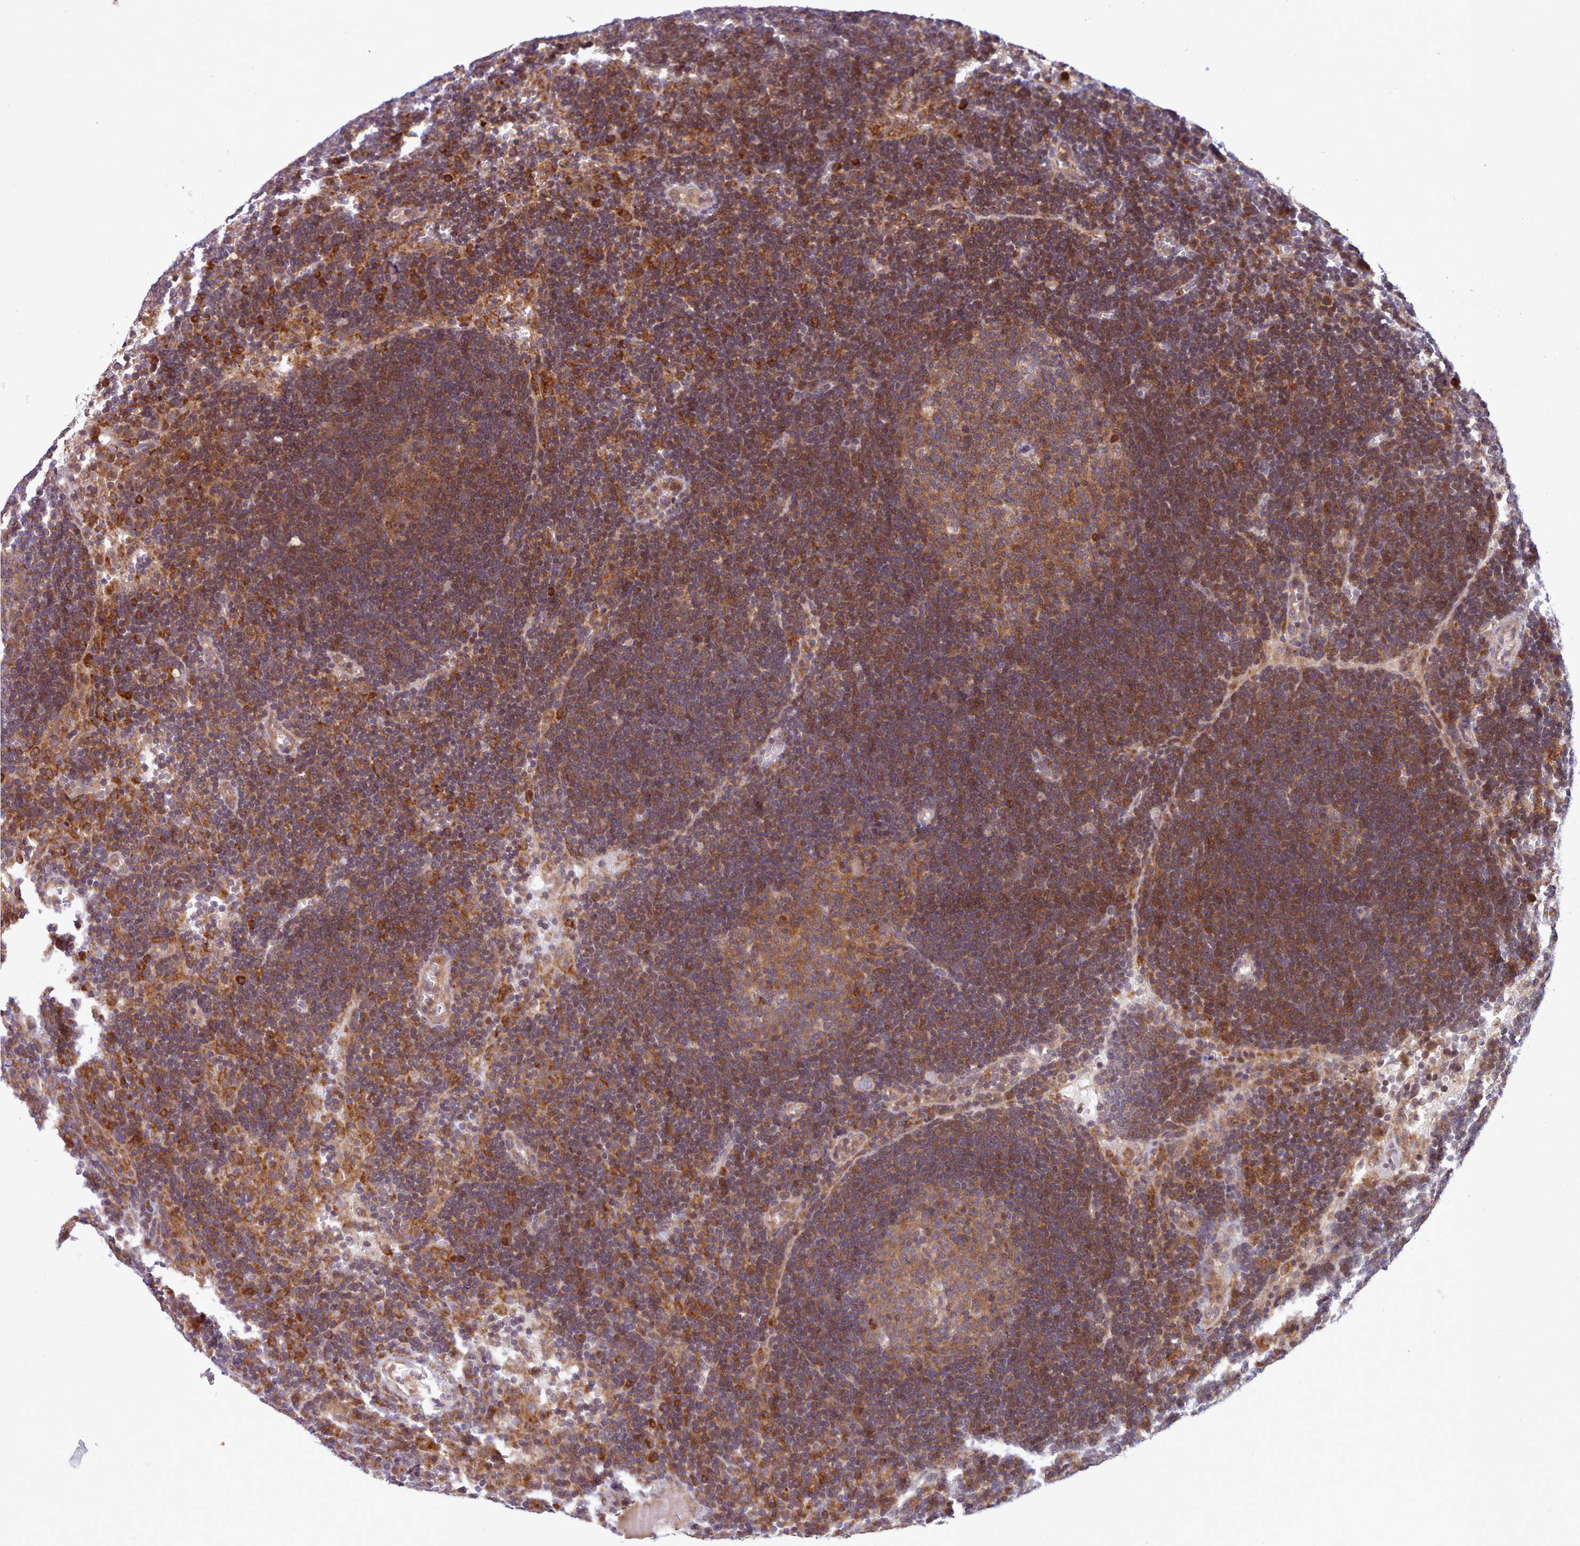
{"staining": {"intensity": "moderate", "quantity": ">75%", "location": "cytoplasmic/membranous"}, "tissue": "lymph node", "cell_type": "Germinal center cells", "image_type": "normal", "snomed": [{"axis": "morphology", "description": "Normal tissue, NOS"}, {"axis": "topography", "description": "Lymph node"}], "caption": "Immunohistochemical staining of normal human lymph node displays moderate cytoplasmic/membranous protein staining in approximately >75% of germinal center cells. The staining is performed using DAB brown chromogen to label protein expression. The nuclei are counter-stained blue using hematoxylin.", "gene": "TRIM26", "patient": {"sex": "male", "age": 62}}